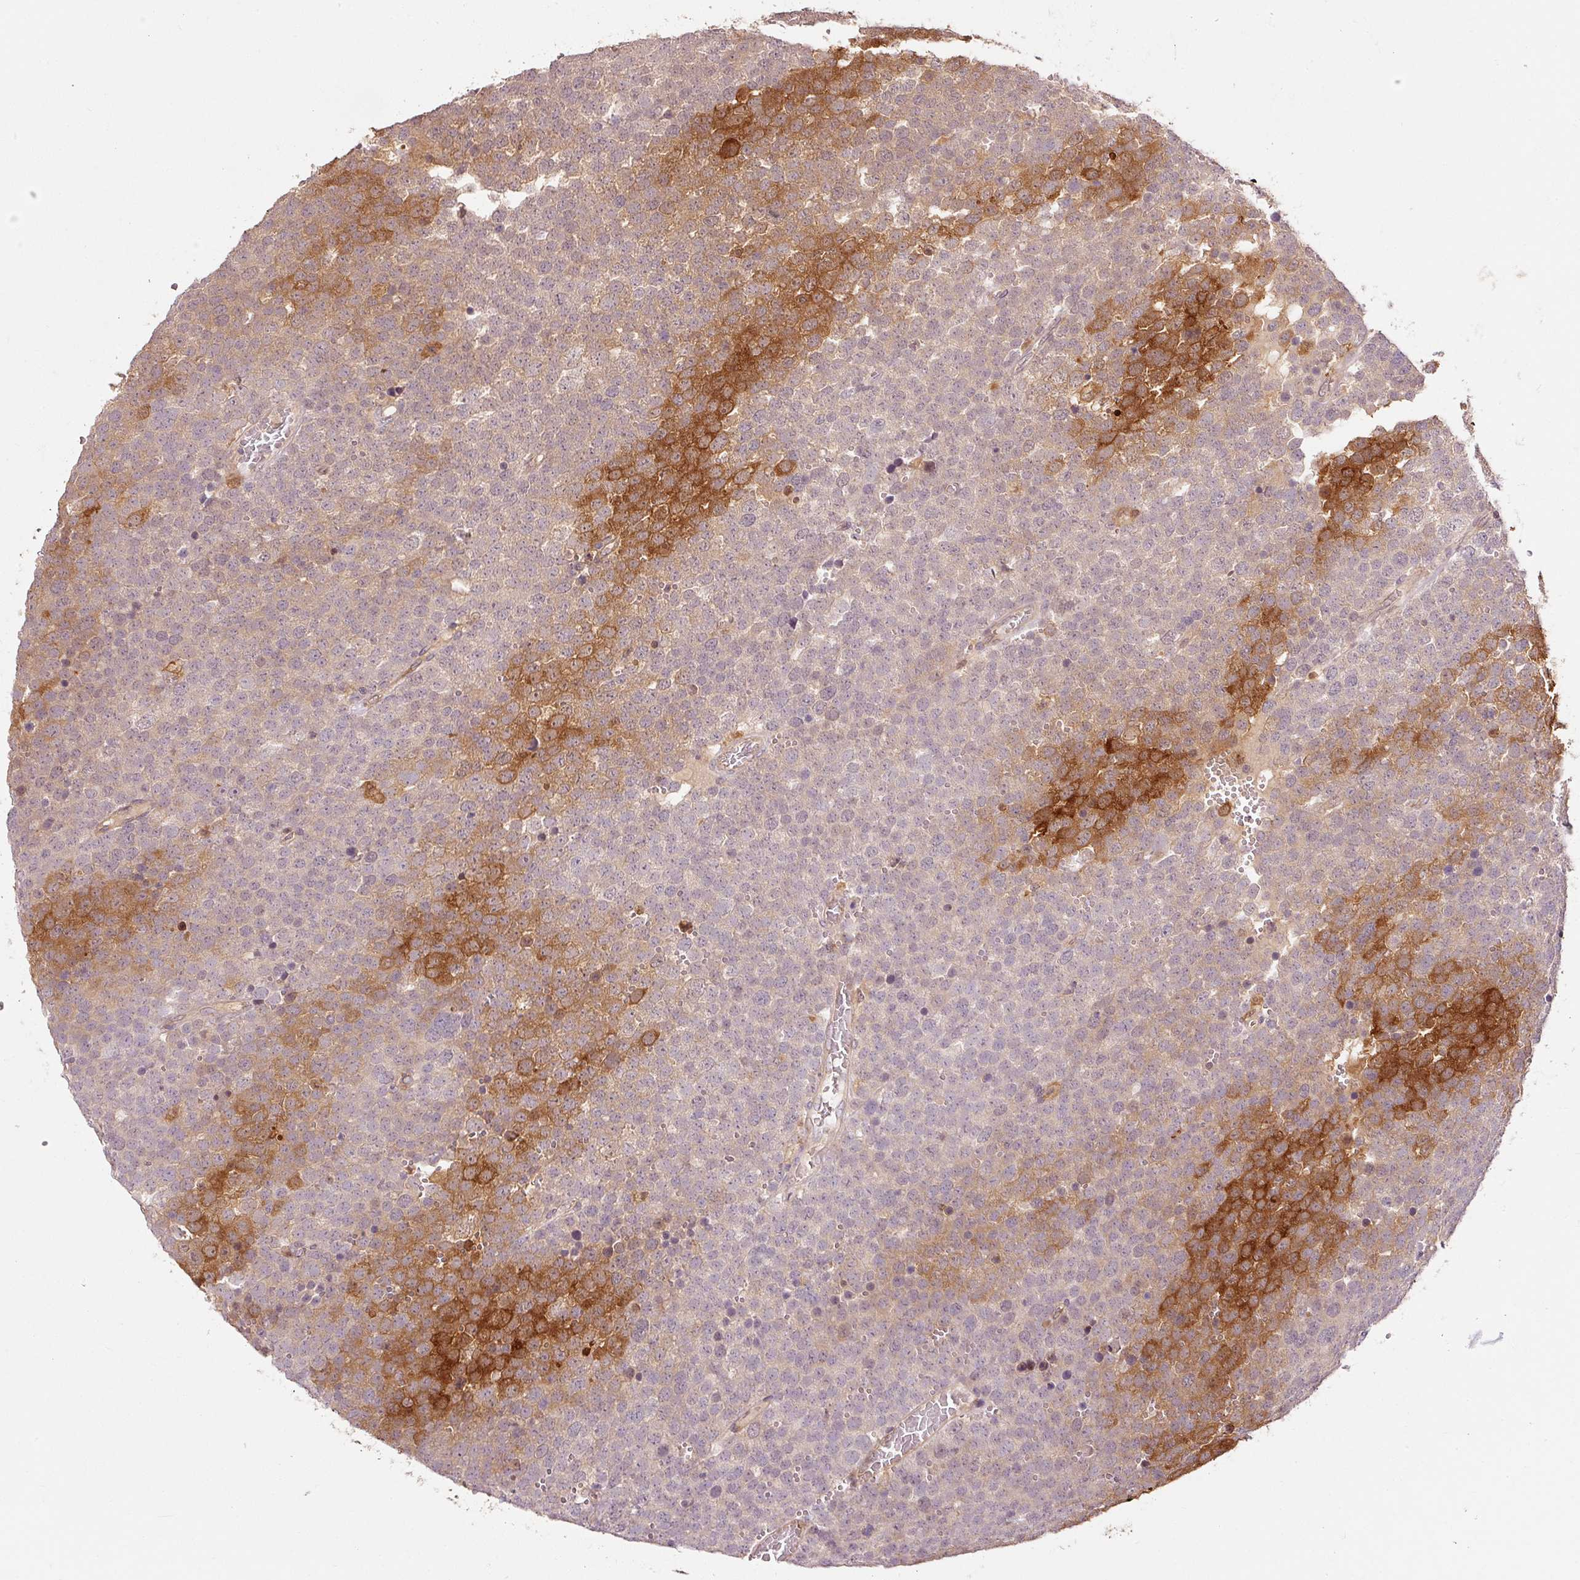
{"staining": {"intensity": "strong", "quantity": "25%-75%", "location": "cytoplasmic/membranous,nuclear"}, "tissue": "testis cancer", "cell_type": "Tumor cells", "image_type": "cancer", "snomed": [{"axis": "morphology", "description": "Seminoma, NOS"}, {"axis": "topography", "description": "Testis"}], "caption": "Strong cytoplasmic/membranous and nuclear staining for a protein is appreciated in approximately 25%-75% of tumor cells of testis cancer (seminoma) using immunohistochemistry (IHC).", "gene": "FBXL14", "patient": {"sex": "male", "age": 71}}